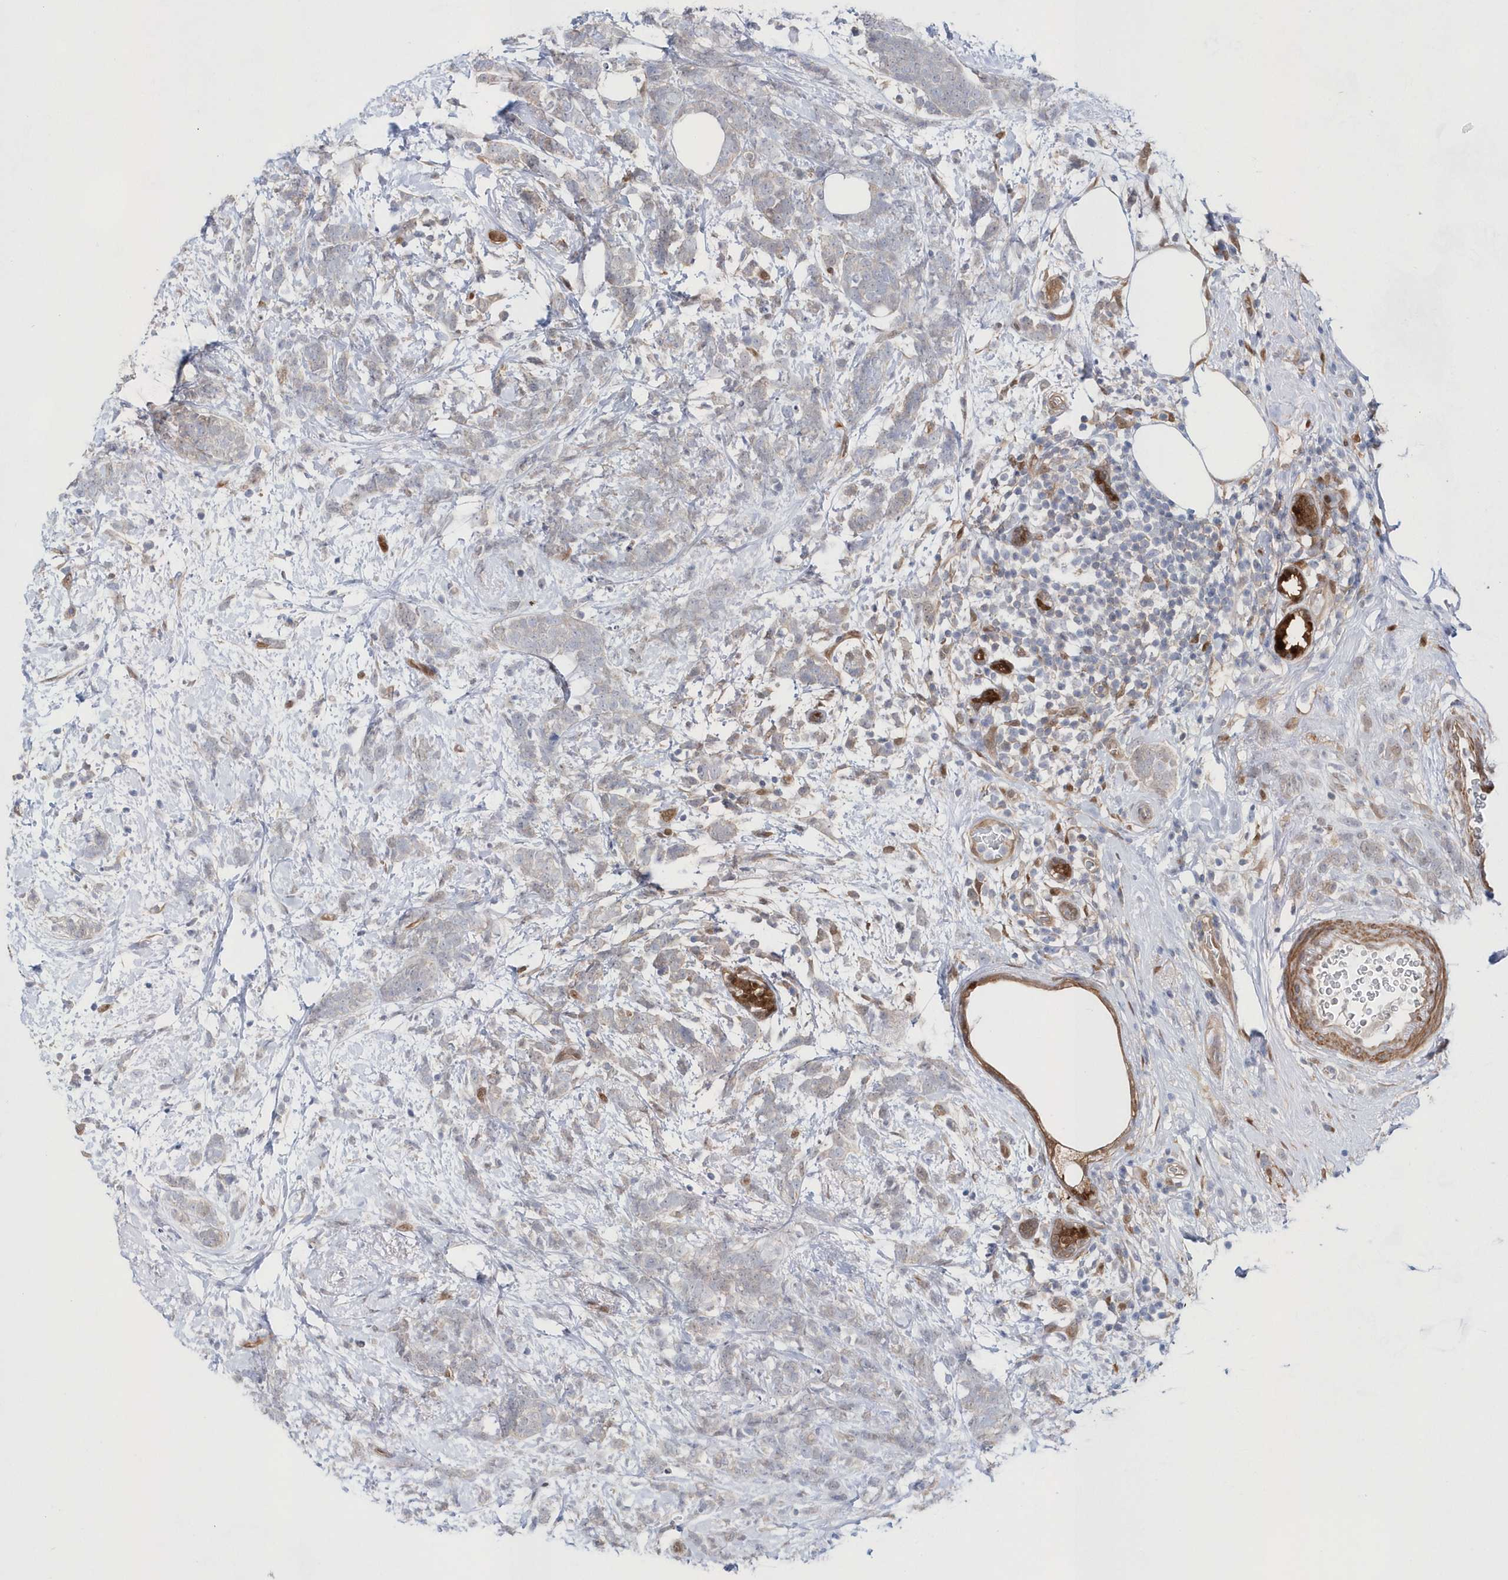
{"staining": {"intensity": "negative", "quantity": "none", "location": "none"}, "tissue": "breast cancer", "cell_type": "Tumor cells", "image_type": "cancer", "snomed": [{"axis": "morphology", "description": "Lobular carcinoma"}, {"axis": "topography", "description": "Breast"}], "caption": "Tumor cells show no significant staining in breast lobular carcinoma. The staining is performed using DAB (3,3'-diaminobenzidine) brown chromogen with nuclei counter-stained in using hematoxylin.", "gene": "BDH2", "patient": {"sex": "female", "age": 58}}